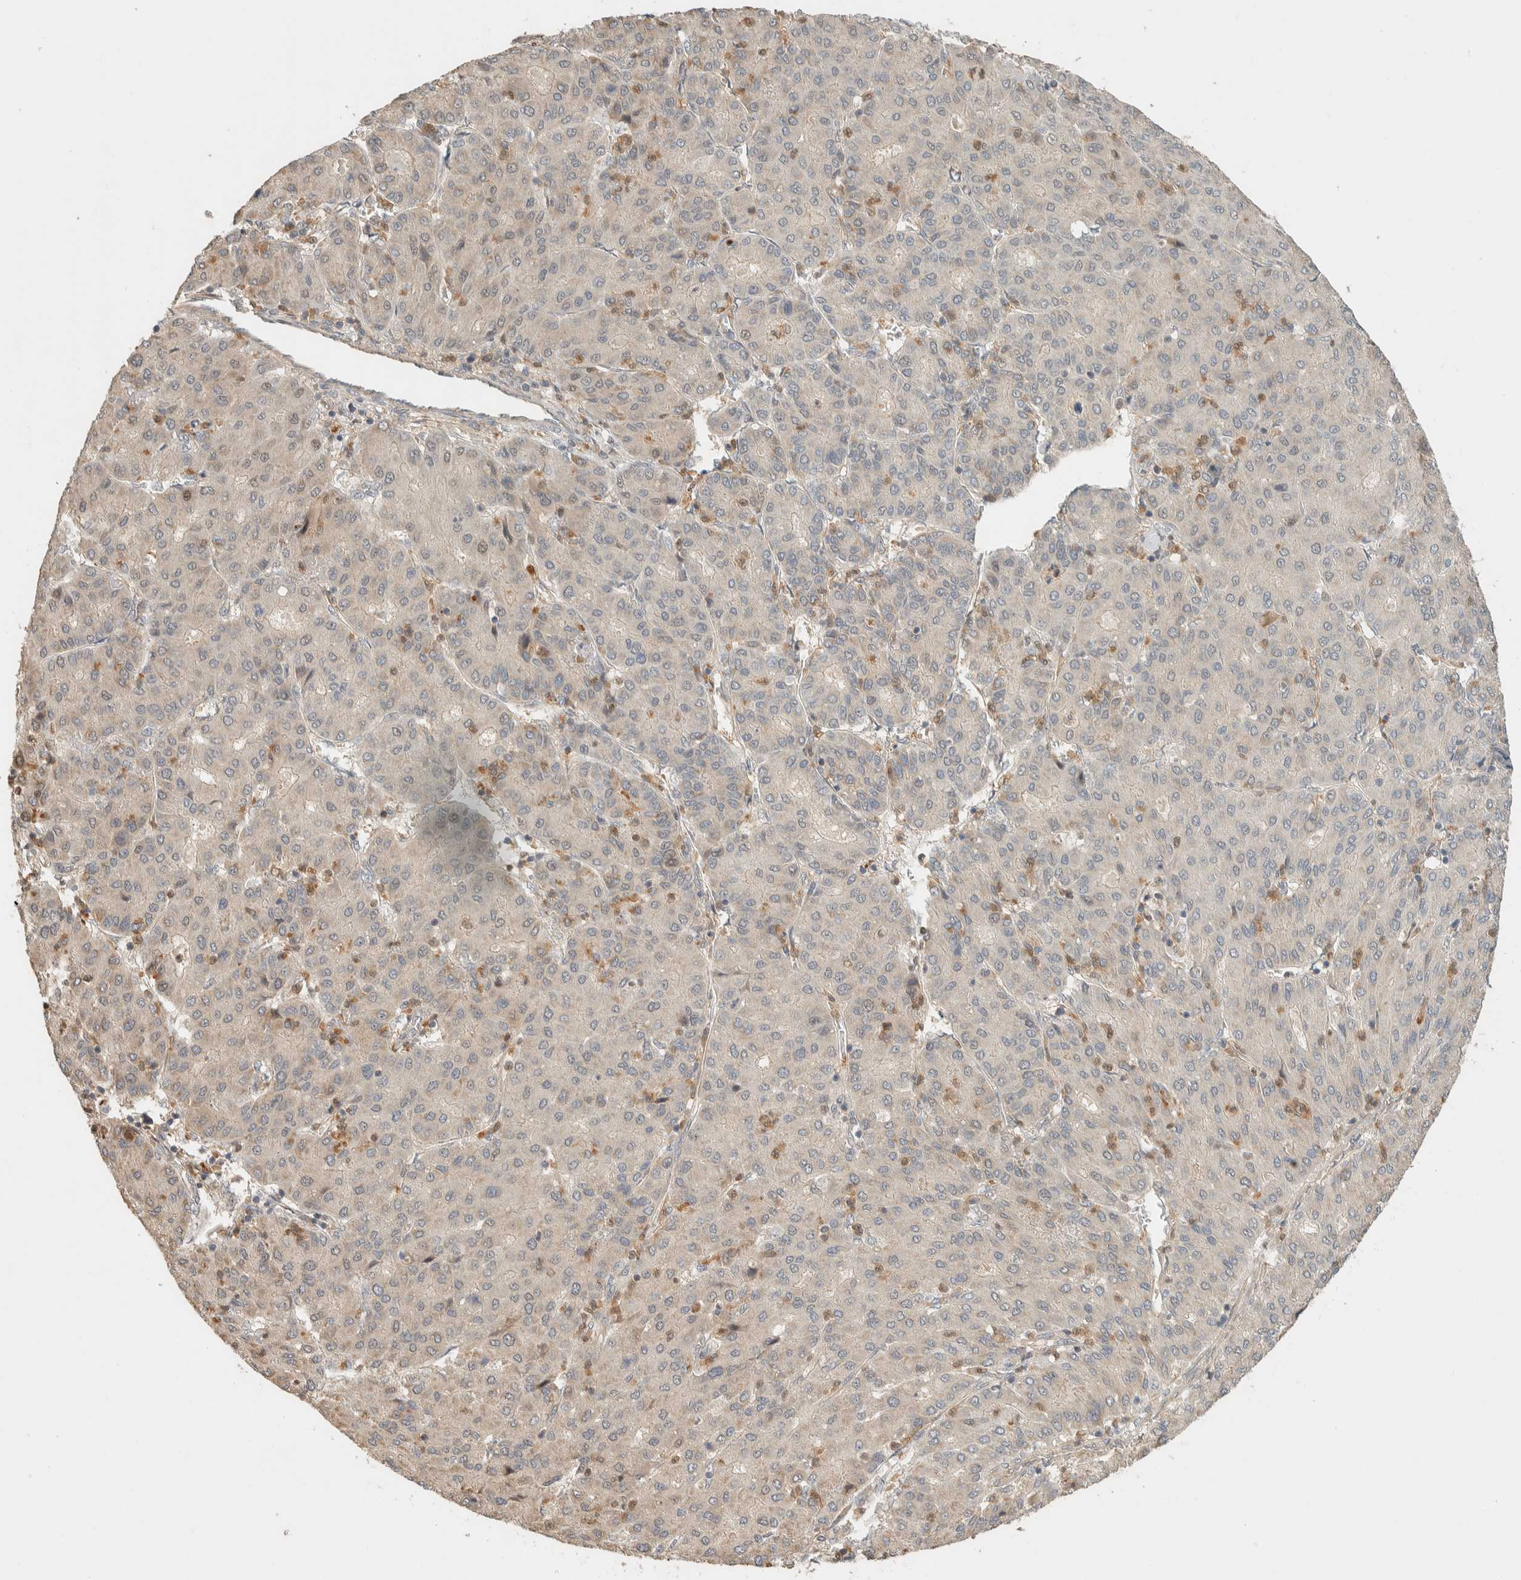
{"staining": {"intensity": "negative", "quantity": "none", "location": "none"}, "tissue": "liver cancer", "cell_type": "Tumor cells", "image_type": "cancer", "snomed": [{"axis": "morphology", "description": "Carcinoma, Hepatocellular, NOS"}, {"axis": "topography", "description": "Liver"}], "caption": "The image exhibits no staining of tumor cells in liver hepatocellular carcinoma.", "gene": "ADSS2", "patient": {"sex": "male", "age": 65}}